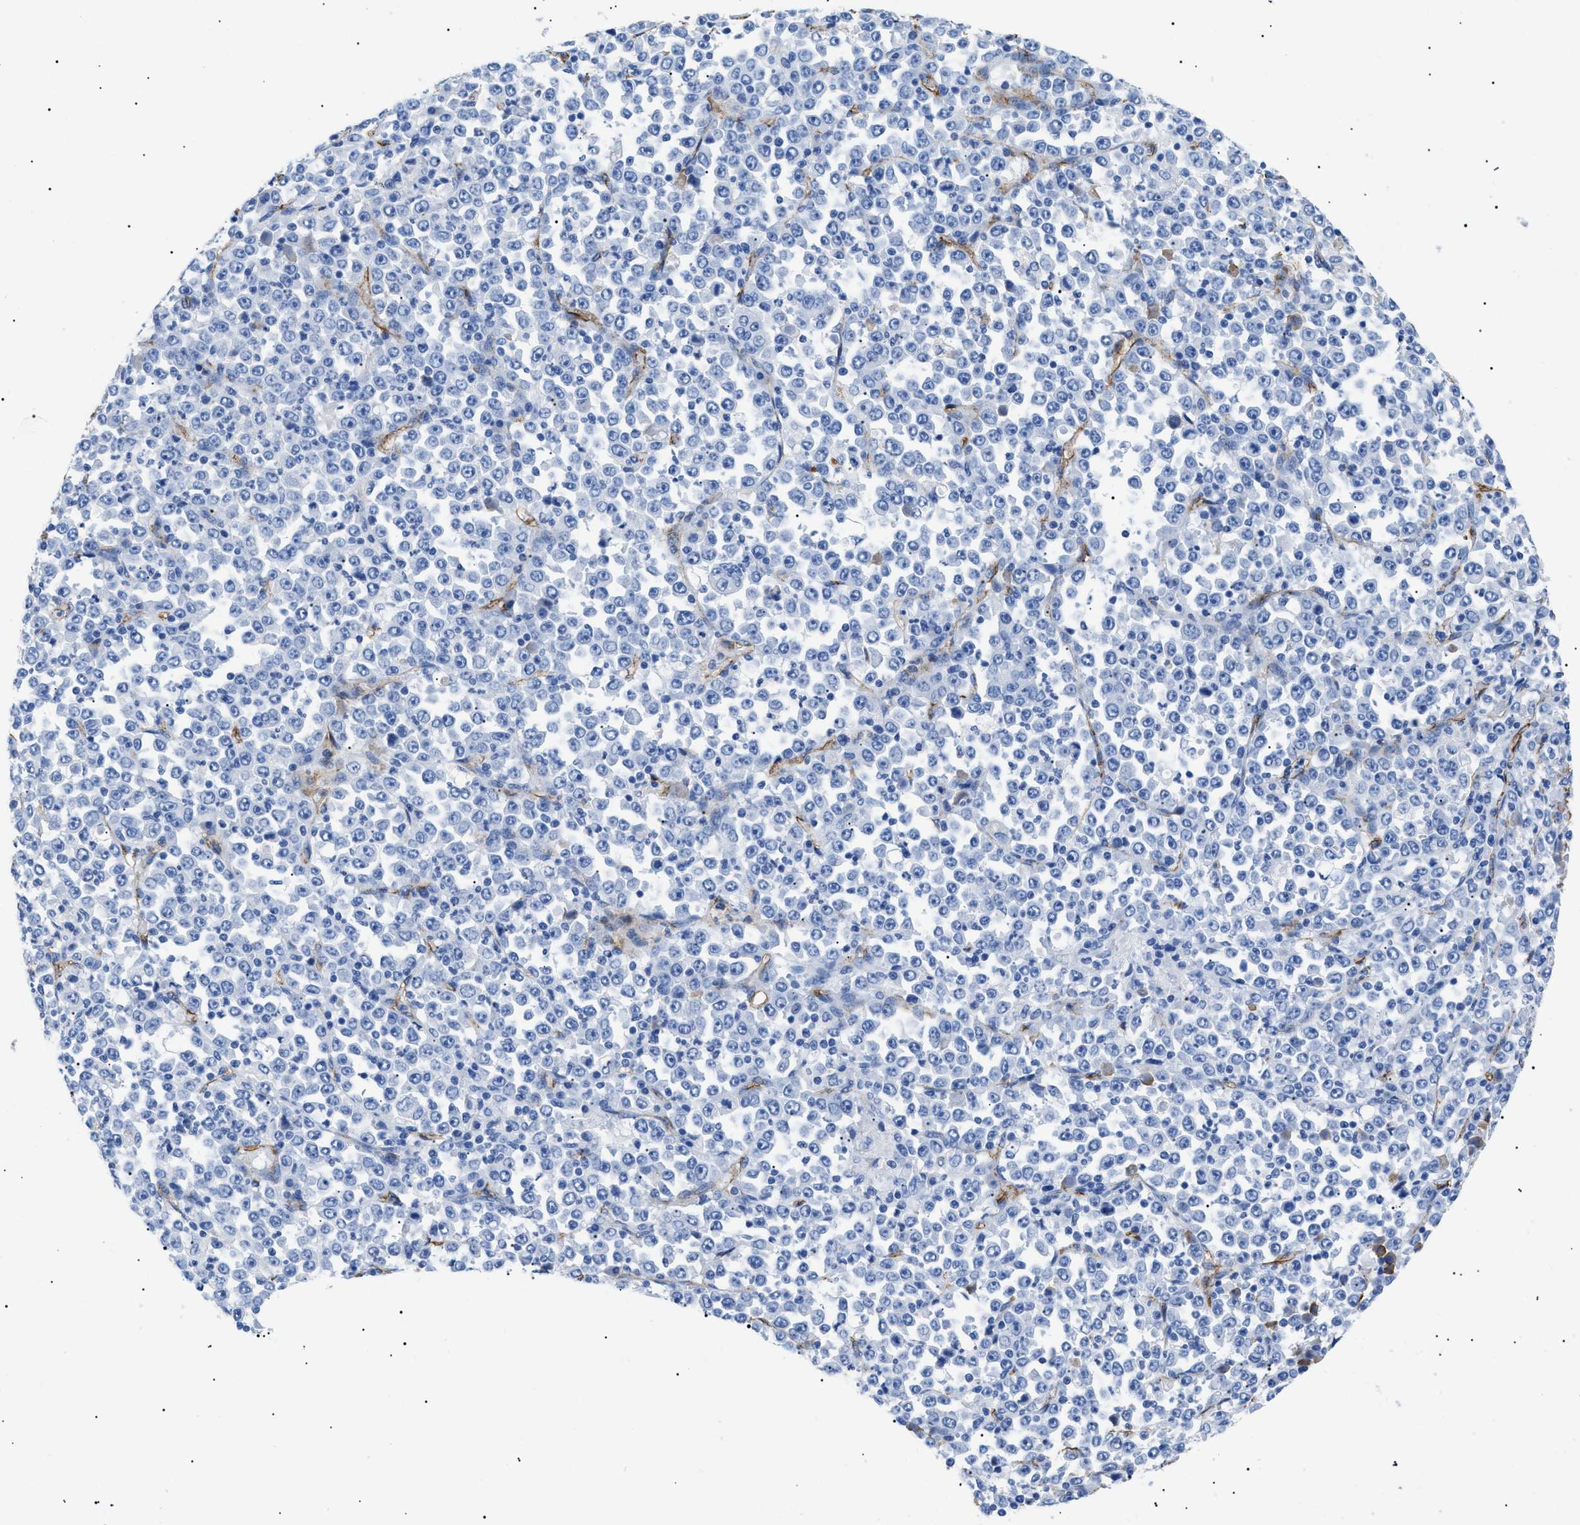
{"staining": {"intensity": "negative", "quantity": "none", "location": "none"}, "tissue": "stomach cancer", "cell_type": "Tumor cells", "image_type": "cancer", "snomed": [{"axis": "morphology", "description": "Normal tissue, NOS"}, {"axis": "morphology", "description": "Adenocarcinoma, NOS"}, {"axis": "topography", "description": "Stomach, upper"}, {"axis": "topography", "description": "Stomach"}], "caption": "Immunohistochemistry histopathology image of human stomach adenocarcinoma stained for a protein (brown), which demonstrates no expression in tumor cells.", "gene": "PODXL", "patient": {"sex": "male", "age": 59}}